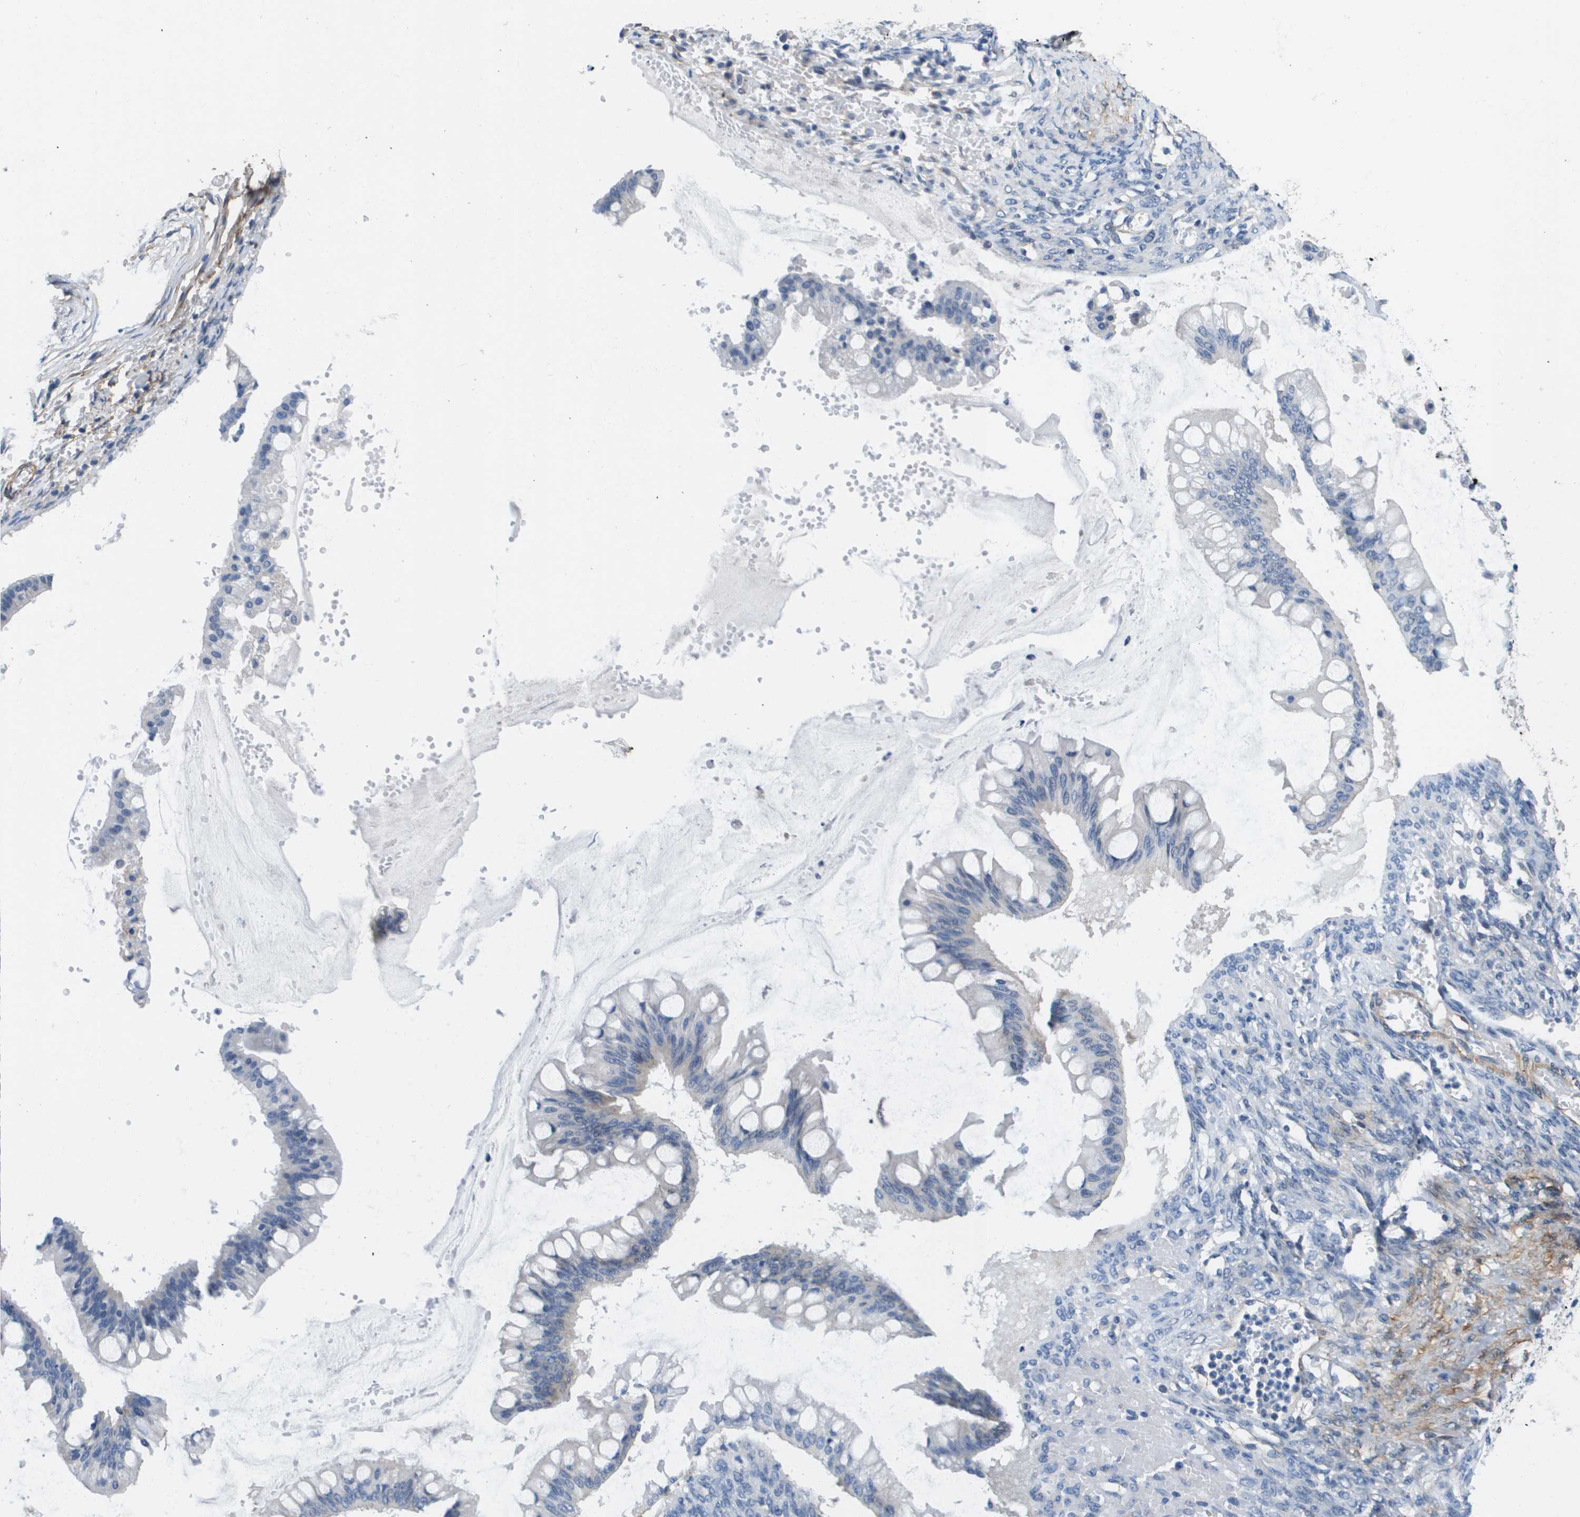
{"staining": {"intensity": "negative", "quantity": "none", "location": "none"}, "tissue": "ovarian cancer", "cell_type": "Tumor cells", "image_type": "cancer", "snomed": [{"axis": "morphology", "description": "Cystadenocarcinoma, mucinous, NOS"}, {"axis": "topography", "description": "Ovary"}], "caption": "DAB (3,3'-diaminobenzidine) immunohistochemical staining of ovarian cancer reveals no significant expression in tumor cells.", "gene": "LPP", "patient": {"sex": "female", "age": 73}}